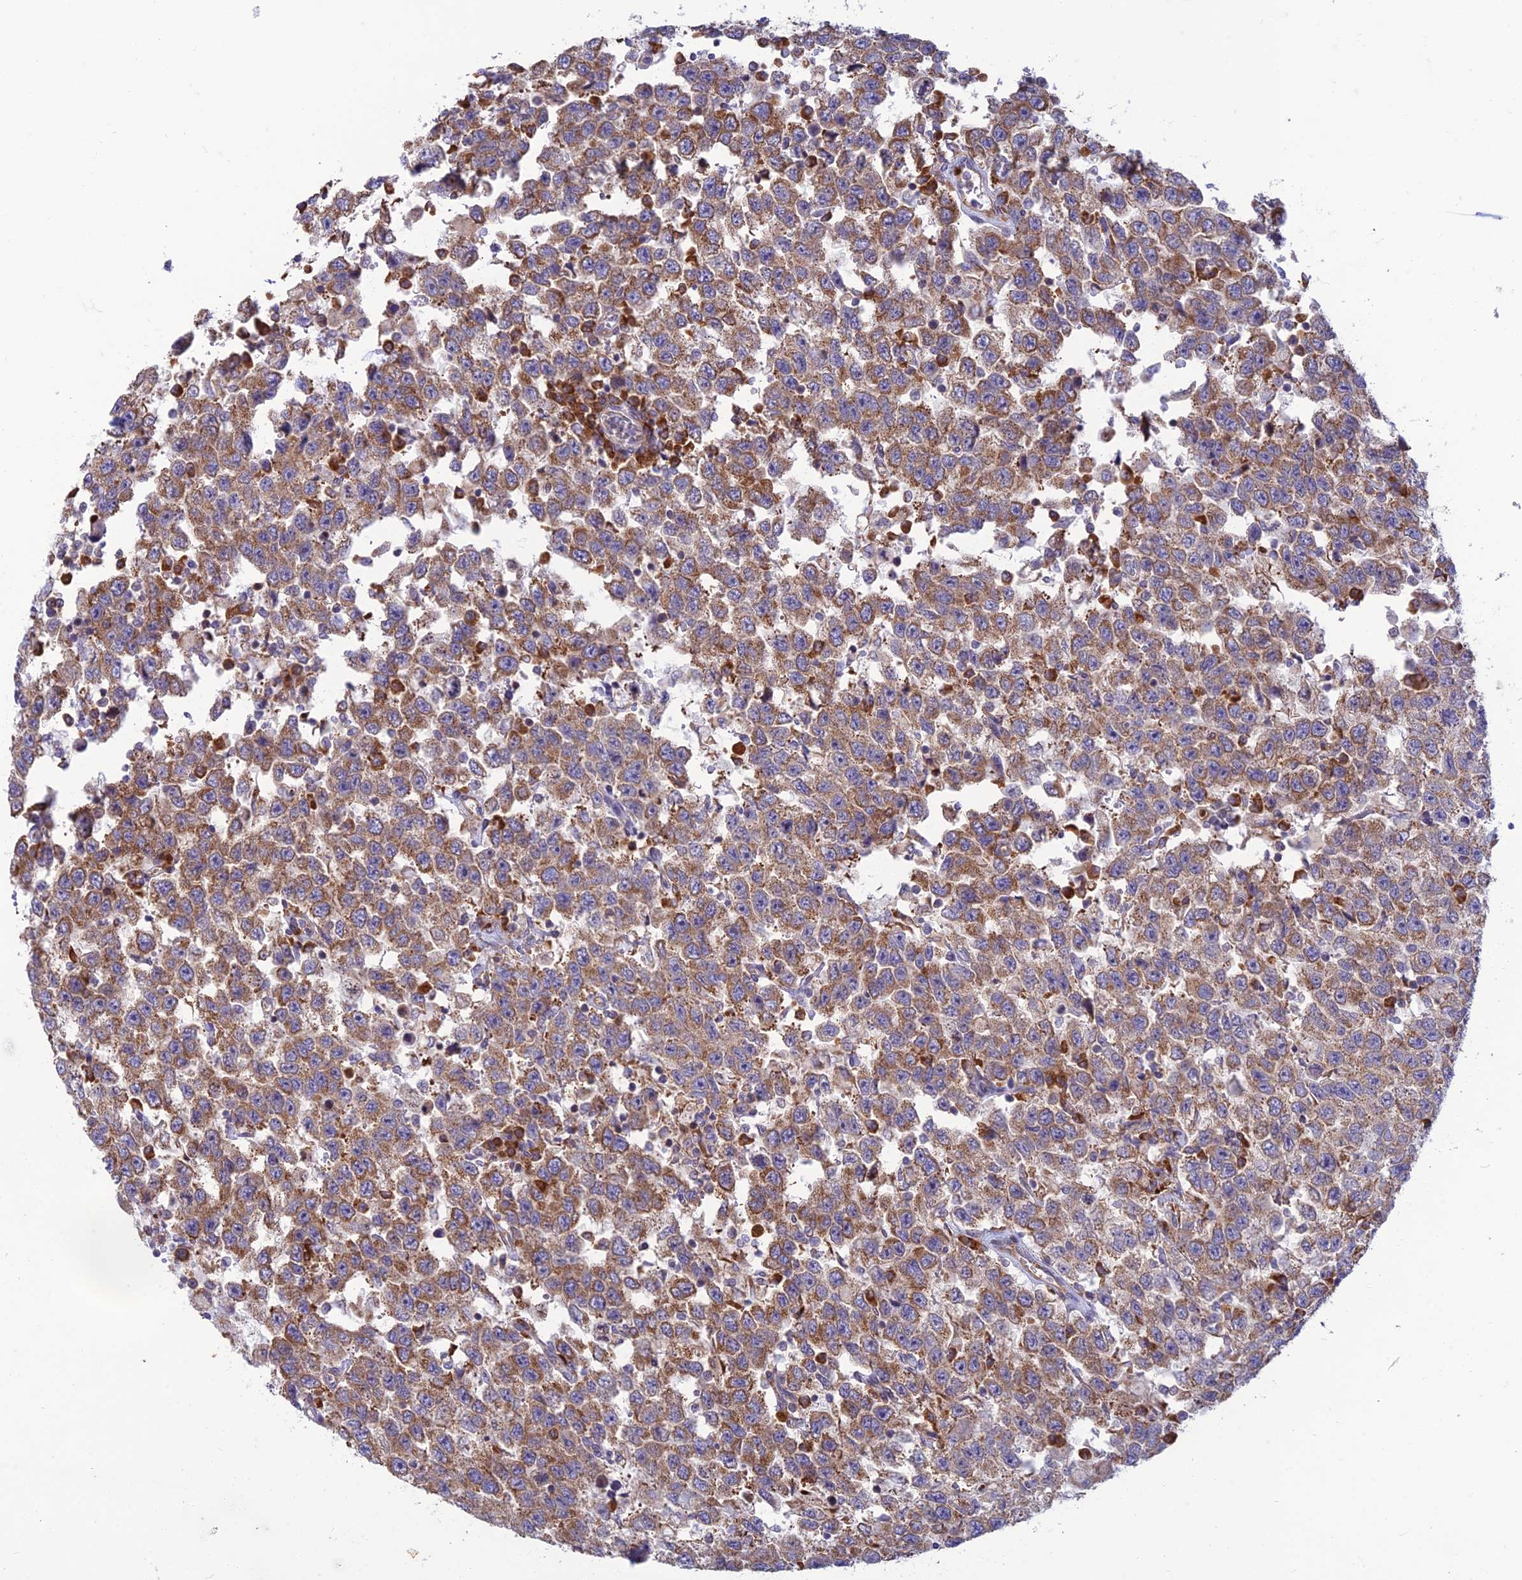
{"staining": {"intensity": "moderate", "quantity": ">75%", "location": "cytoplasmic/membranous"}, "tissue": "testis cancer", "cell_type": "Tumor cells", "image_type": "cancer", "snomed": [{"axis": "morphology", "description": "Seminoma, NOS"}, {"axis": "topography", "description": "Testis"}], "caption": "Protein expression analysis of seminoma (testis) reveals moderate cytoplasmic/membranous staining in approximately >75% of tumor cells.", "gene": "RPL17-C18orf32", "patient": {"sex": "male", "age": 41}}